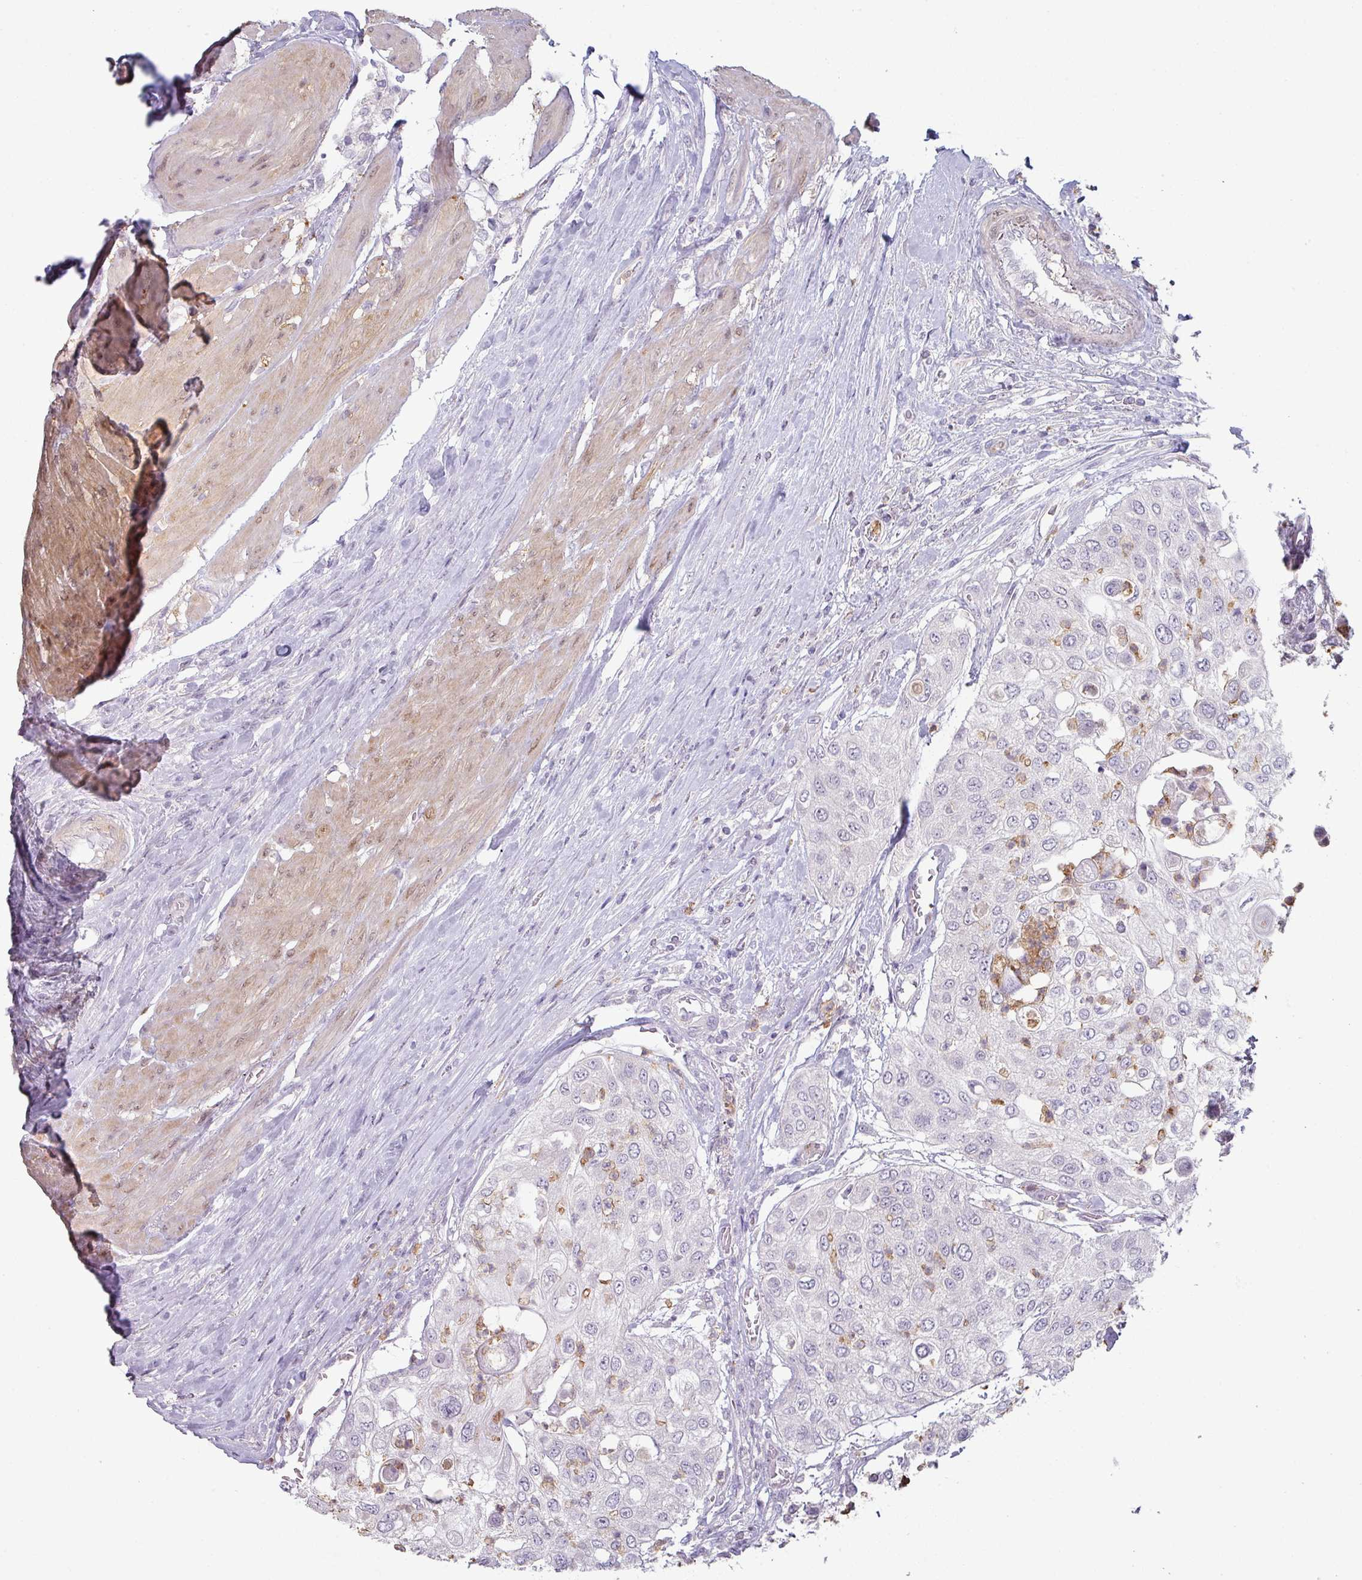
{"staining": {"intensity": "negative", "quantity": "none", "location": "none"}, "tissue": "urothelial cancer", "cell_type": "Tumor cells", "image_type": "cancer", "snomed": [{"axis": "morphology", "description": "Urothelial carcinoma, High grade"}, {"axis": "topography", "description": "Urinary bladder"}], "caption": "The photomicrograph exhibits no staining of tumor cells in urothelial cancer. The staining is performed using DAB brown chromogen with nuclei counter-stained in using hematoxylin.", "gene": "MAGEC3", "patient": {"sex": "female", "age": 79}}